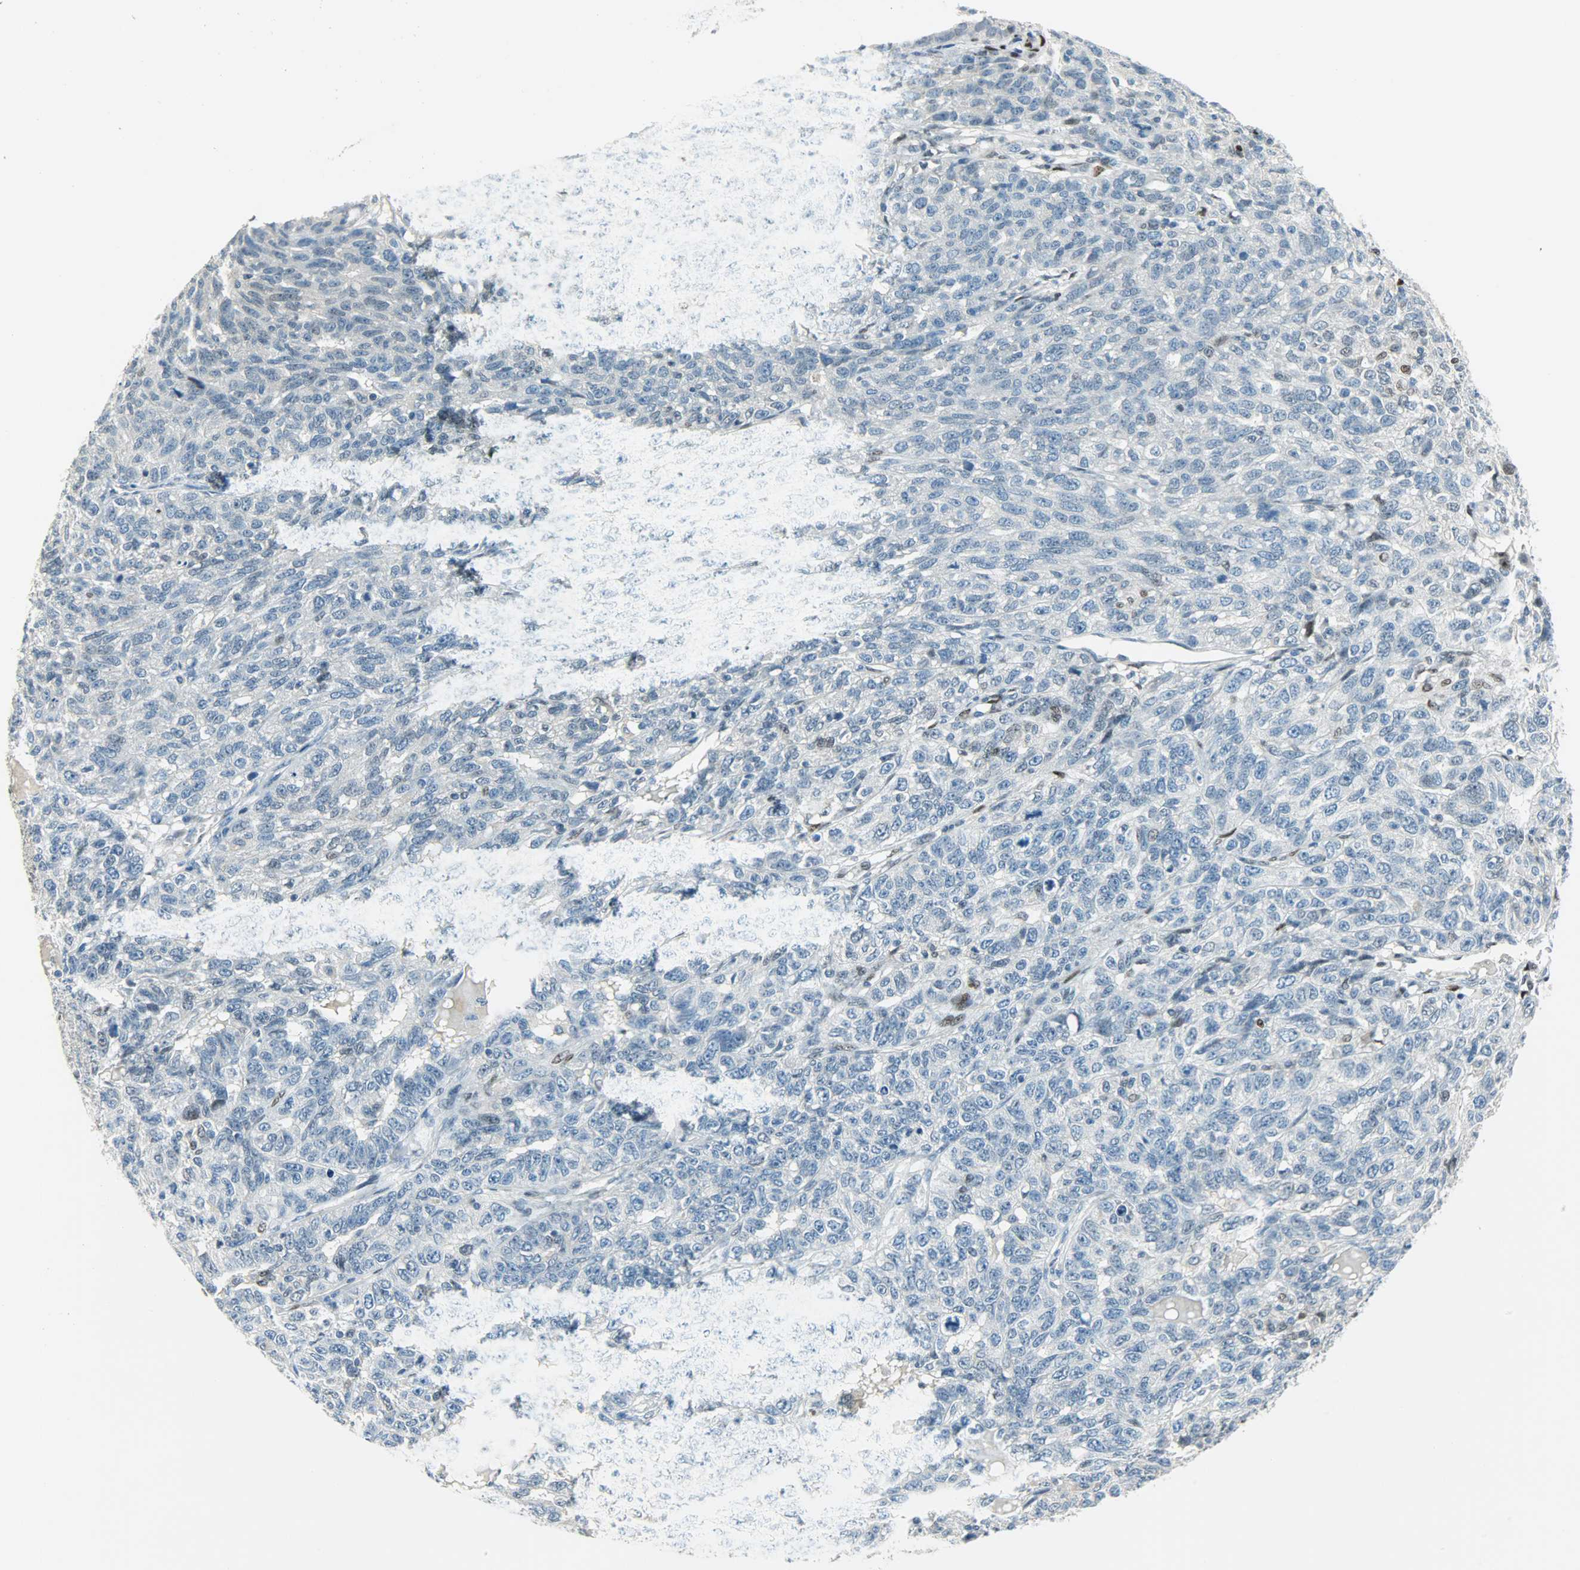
{"staining": {"intensity": "negative", "quantity": "none", "location": "none"}, "tissue": "ovarian cancer", "cell_type": "Tumor cells", "image_type": "cancer", "snomed": [{"axis": "morphology", "description": "Cystadenocarcinoma, serous, NOS"}, {"axis": "topography", "description": "Ovary"}], "caption": "Protein analysis of serous cystadenocarcinoma (ovarian) displays no significant staining in tumor cells.", "gene": "JUNB", "patient": {"sex": "female", "age": 71}}